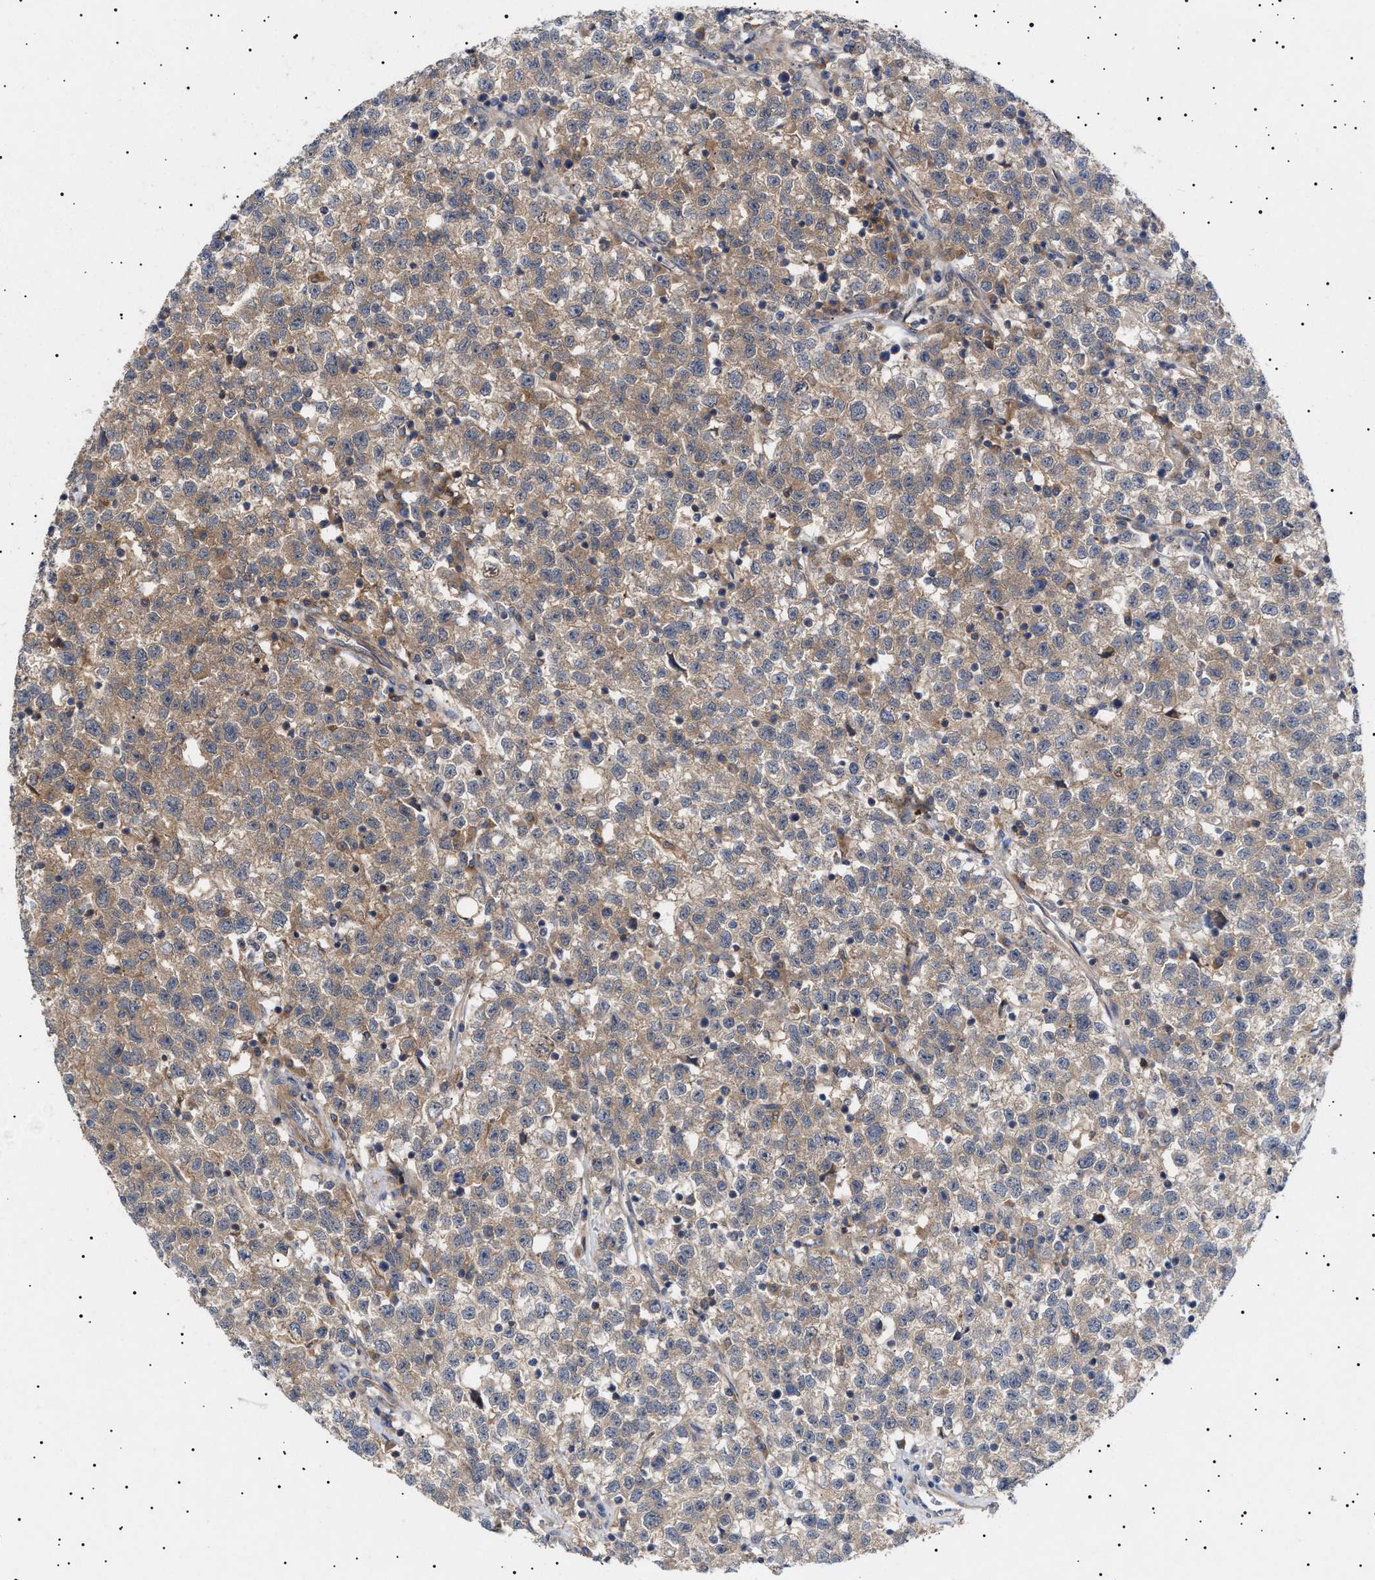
{"staining": {"intensity": "weak", "quantity": ">75%", "location": "cytoplasmic/membranous"}, "tissue": "testis cancer", "cell_type": "Tumor cells", "image_type": "cancer", "snomed": [{"axis": "morphology", "description": "Seminoma, NOS"}, {"axis": "topography", "description": "Testis"}], "caption": "Protein analysis of seminoma (testis) tissue exhibits weak cytoplasmic/membranous expression in about >75% of tumor cells.", "gene": "NPLOC4", "patient": {"sex": "male", "age": 22}}